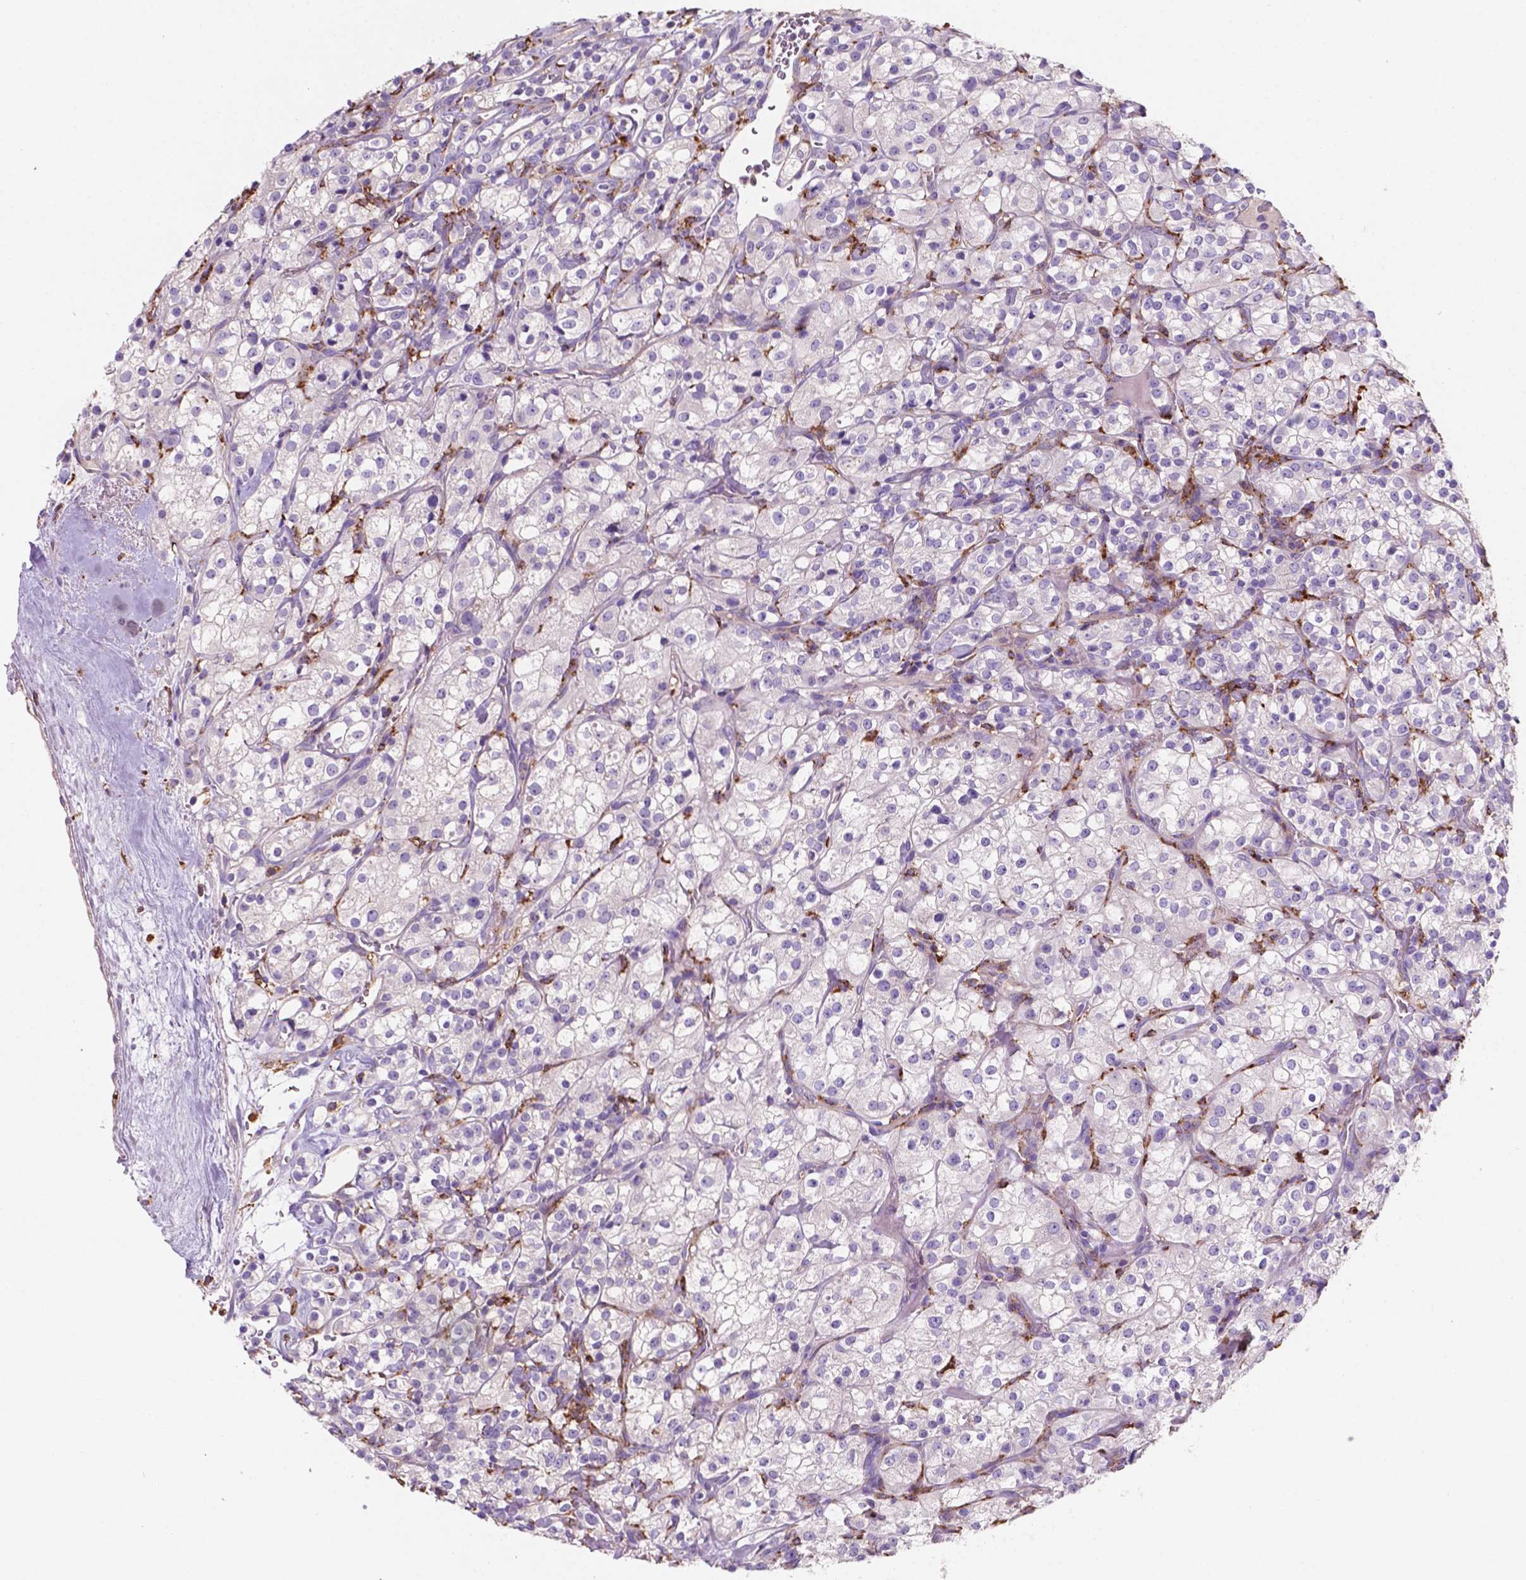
{"staining": {"intensity": "negative", "quantity": "none", "location": "none"}, "tissue": "renal cancer", "cell_type": "Tumor cells", "image_type": "cancer", "snomed": [{"axis": "morphology", "description": "Adenocarcinoma, NOS"}, {"axis": "topography", "description": "Kidney"}], "caption": "Image shows no protein staining in tumor cells of adenocarcinoma (renal) tissue.", "gene": "MKRN2OS", "patient": {"sex": "male", "age": 77}}